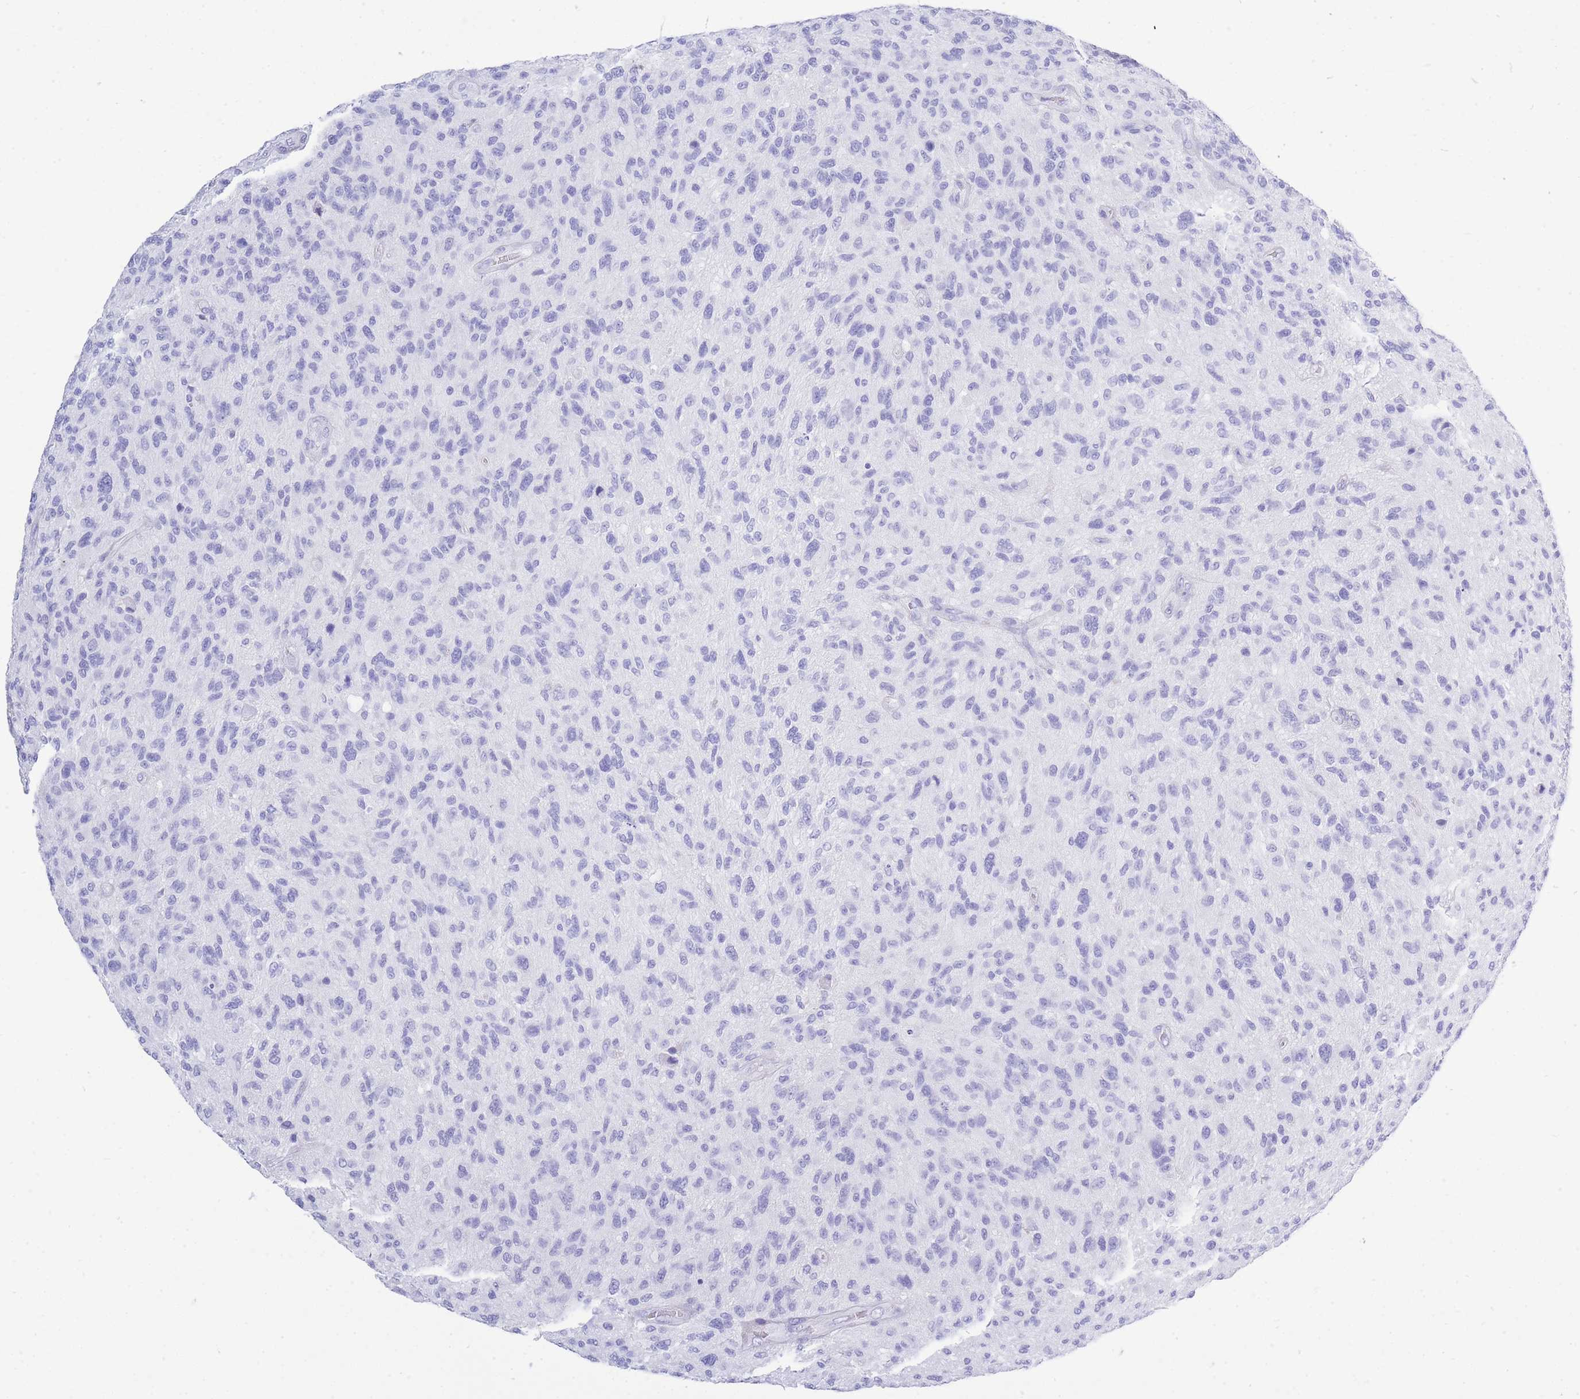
{"staining": {"intensity": "negative", "quantity": "none", "location": "none"}, "tissue": "glioma", "cell_type": "Tumor cells", "image_type": "cancer", "snomed": [{"axis": "morphology", "description": "Glioma, malignant, High grade"}, {"axis": "topography", "description": "Brain"}], "caption": "This is an IHC photomicrograph of high-grade glioma (malignant). There is no positivity in tumor cells.", "gene": "ZFP62", "patient": {"sex": "male", "age": 47}}